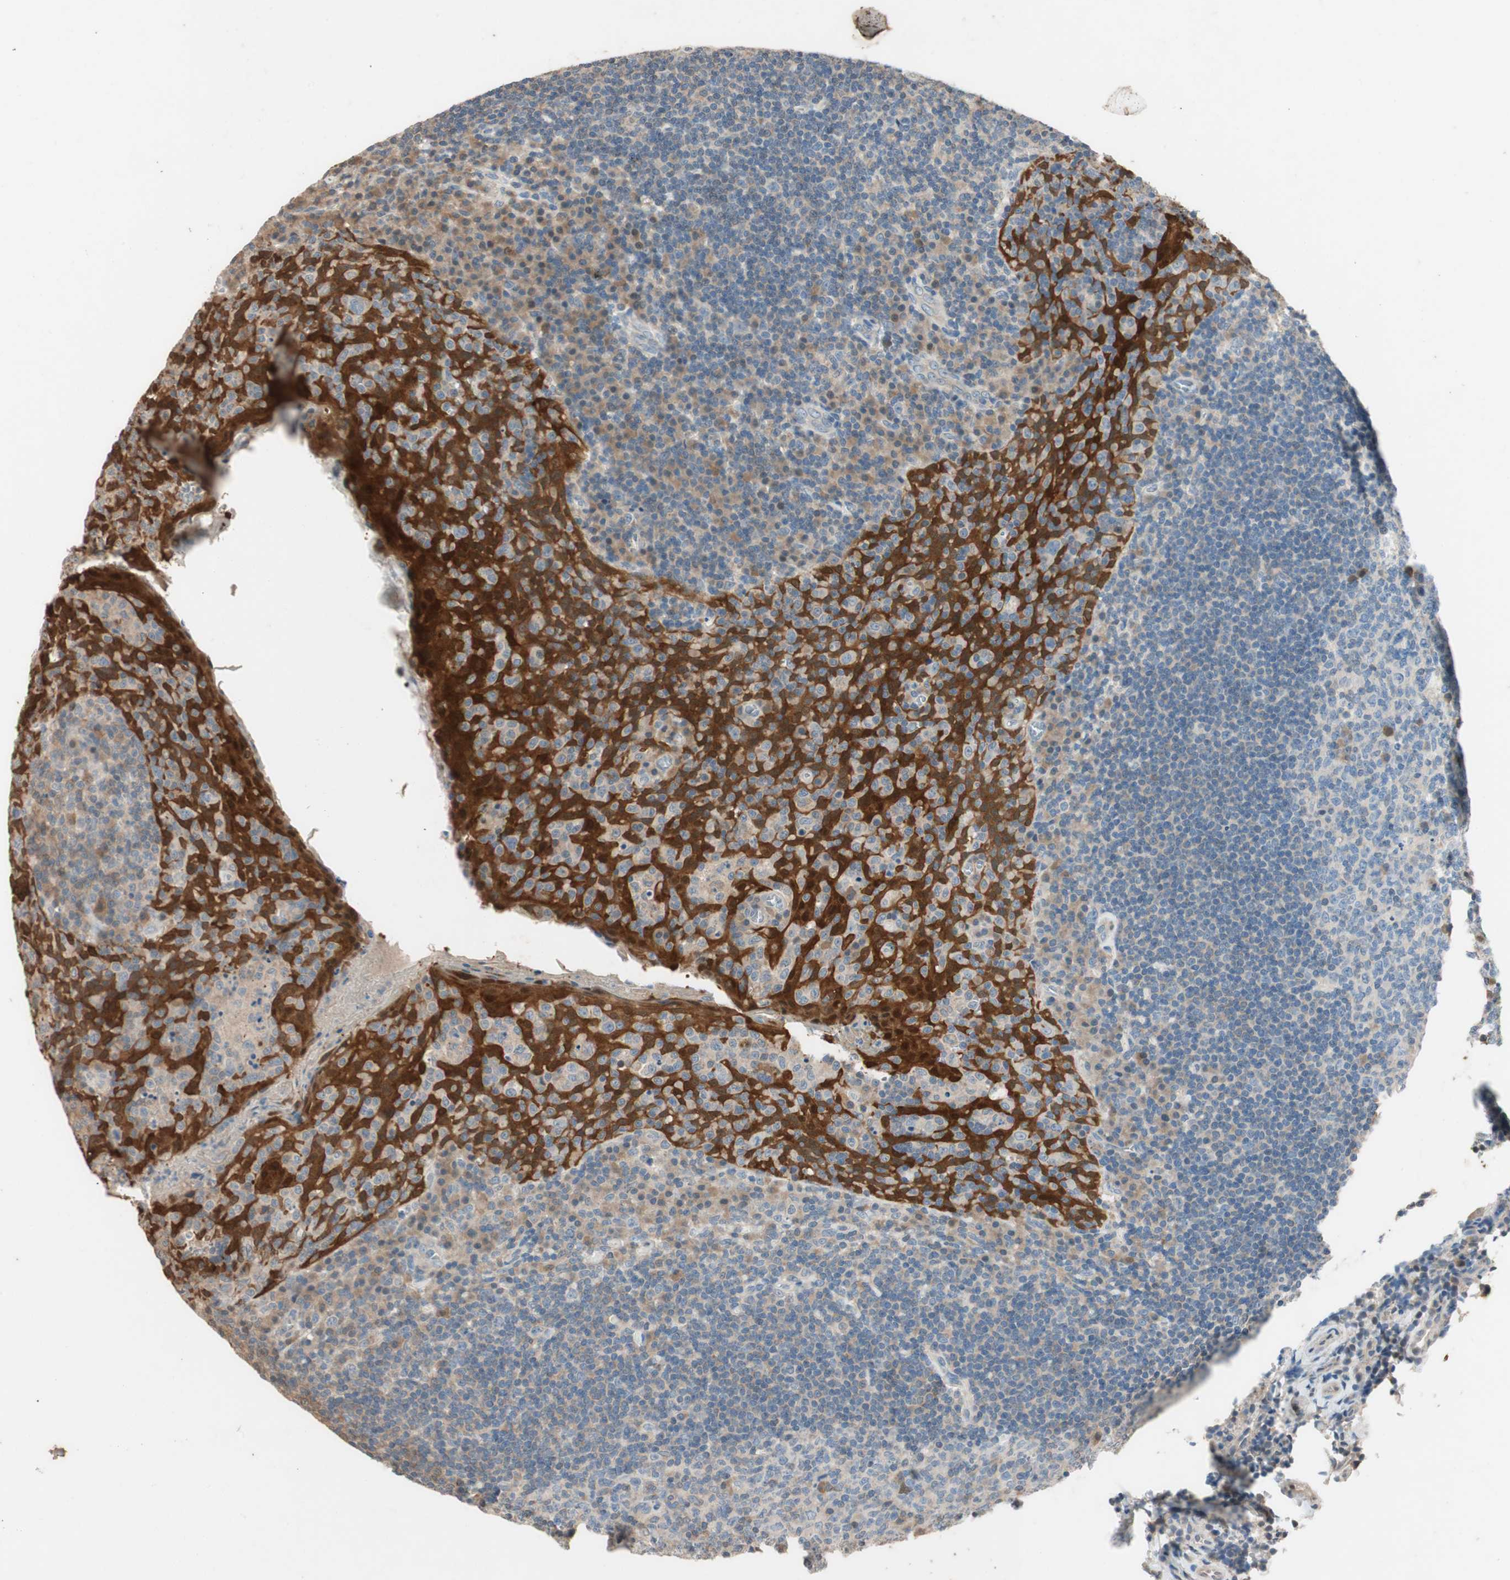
{"staining": {"intensity": "weak", "quantity": "<25%", "location": "cytoplasmic/membranous"}, "tissue": "tonsil", "cell_type": "Germinal center cells", "image_type": "normal", "snomed": [{"axis": "morphology", "description": "Normal tissue, NOS"}, {"axis": "topography", "description": "Tonsil"}], "caption": "A micrograph of tonsil stained for a protein exhibits no brown staining in germinal center cells. The staining was performed using DAB to visualize the protein expression in brown, while the nuclei were stained in blue with hematoxylin (Magnification: 20x).", "gene": "SERPINB5", "patient": {"sex": "male", "age": 17}}